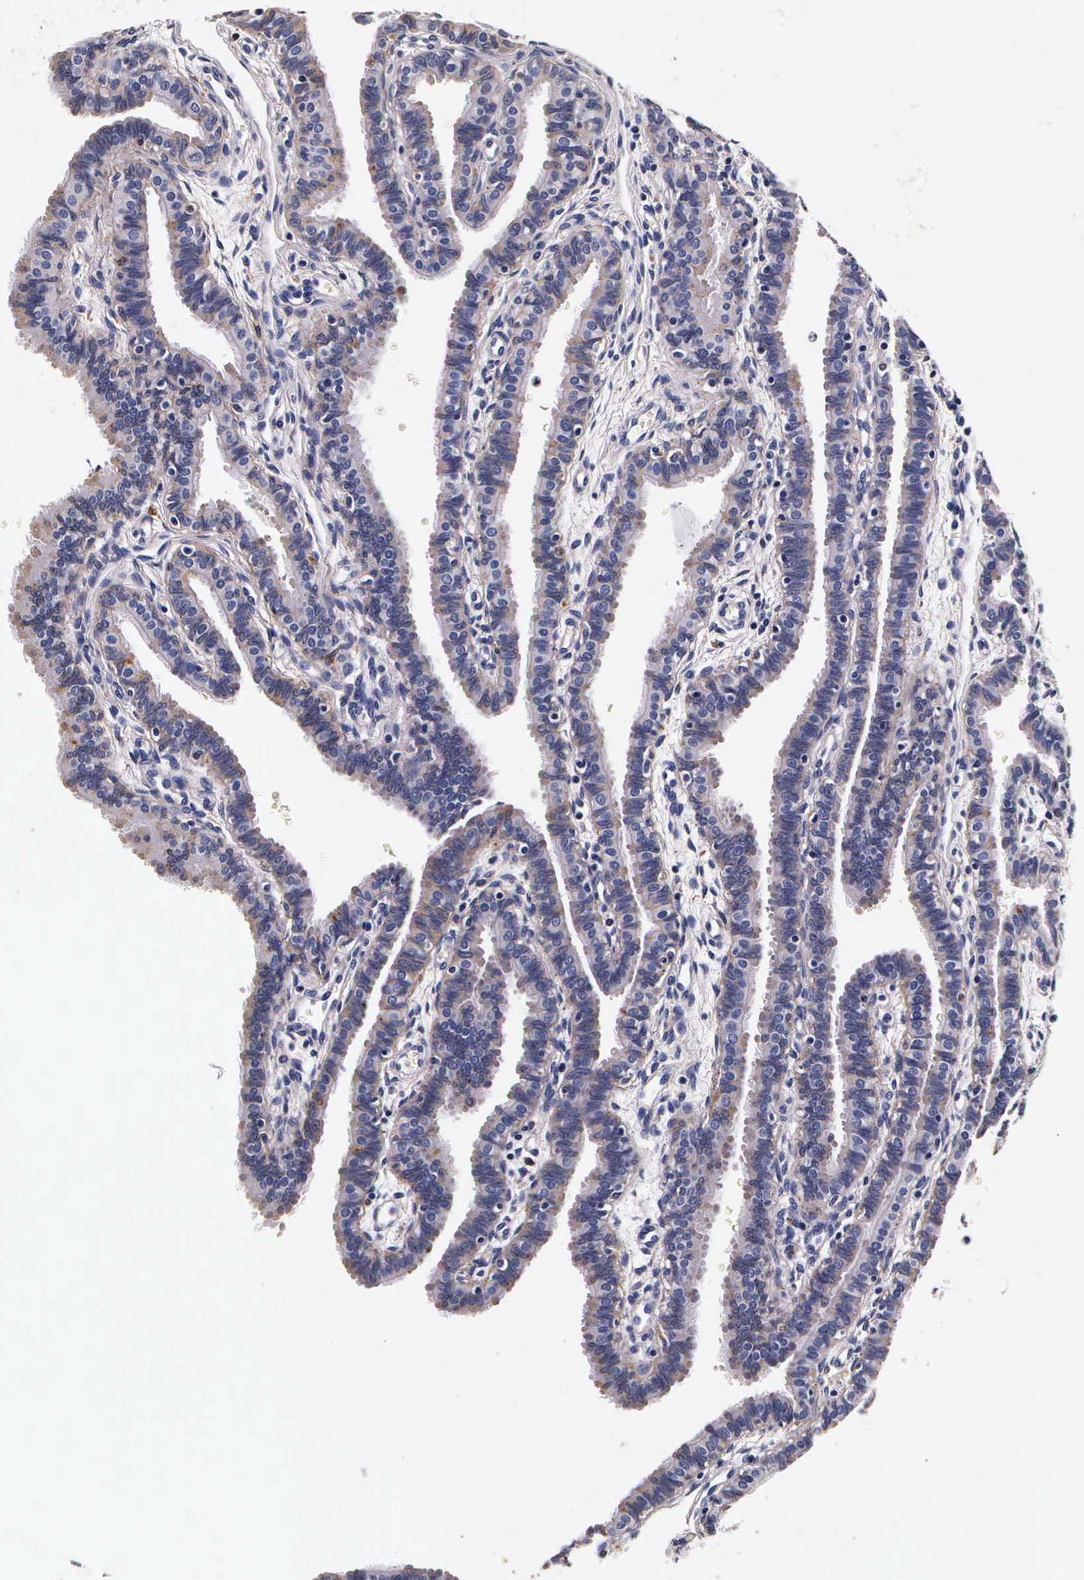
{"staining": {"intensity": "moderate", "quantity": "25%-75%", "location": "cytoplasmic/membranous"}, "tissue": "fallopian tube", "cell_type": "Glandular cells", "image_type": "normal", "snomed": [{"axis": "morphology", "description": "Normal tissue, NOS"}, {"axis": "topography", "description": "Fallopian tube"}], "caption": "An immunohistochemistry image of benign tissue is shown. Protein staining in brown highlights moderate cytoplasmic/membranous positivity in fallopian tube within glandular cells.", "gene": "CTSB", "patient": {"sex": "female", "age": 32}}